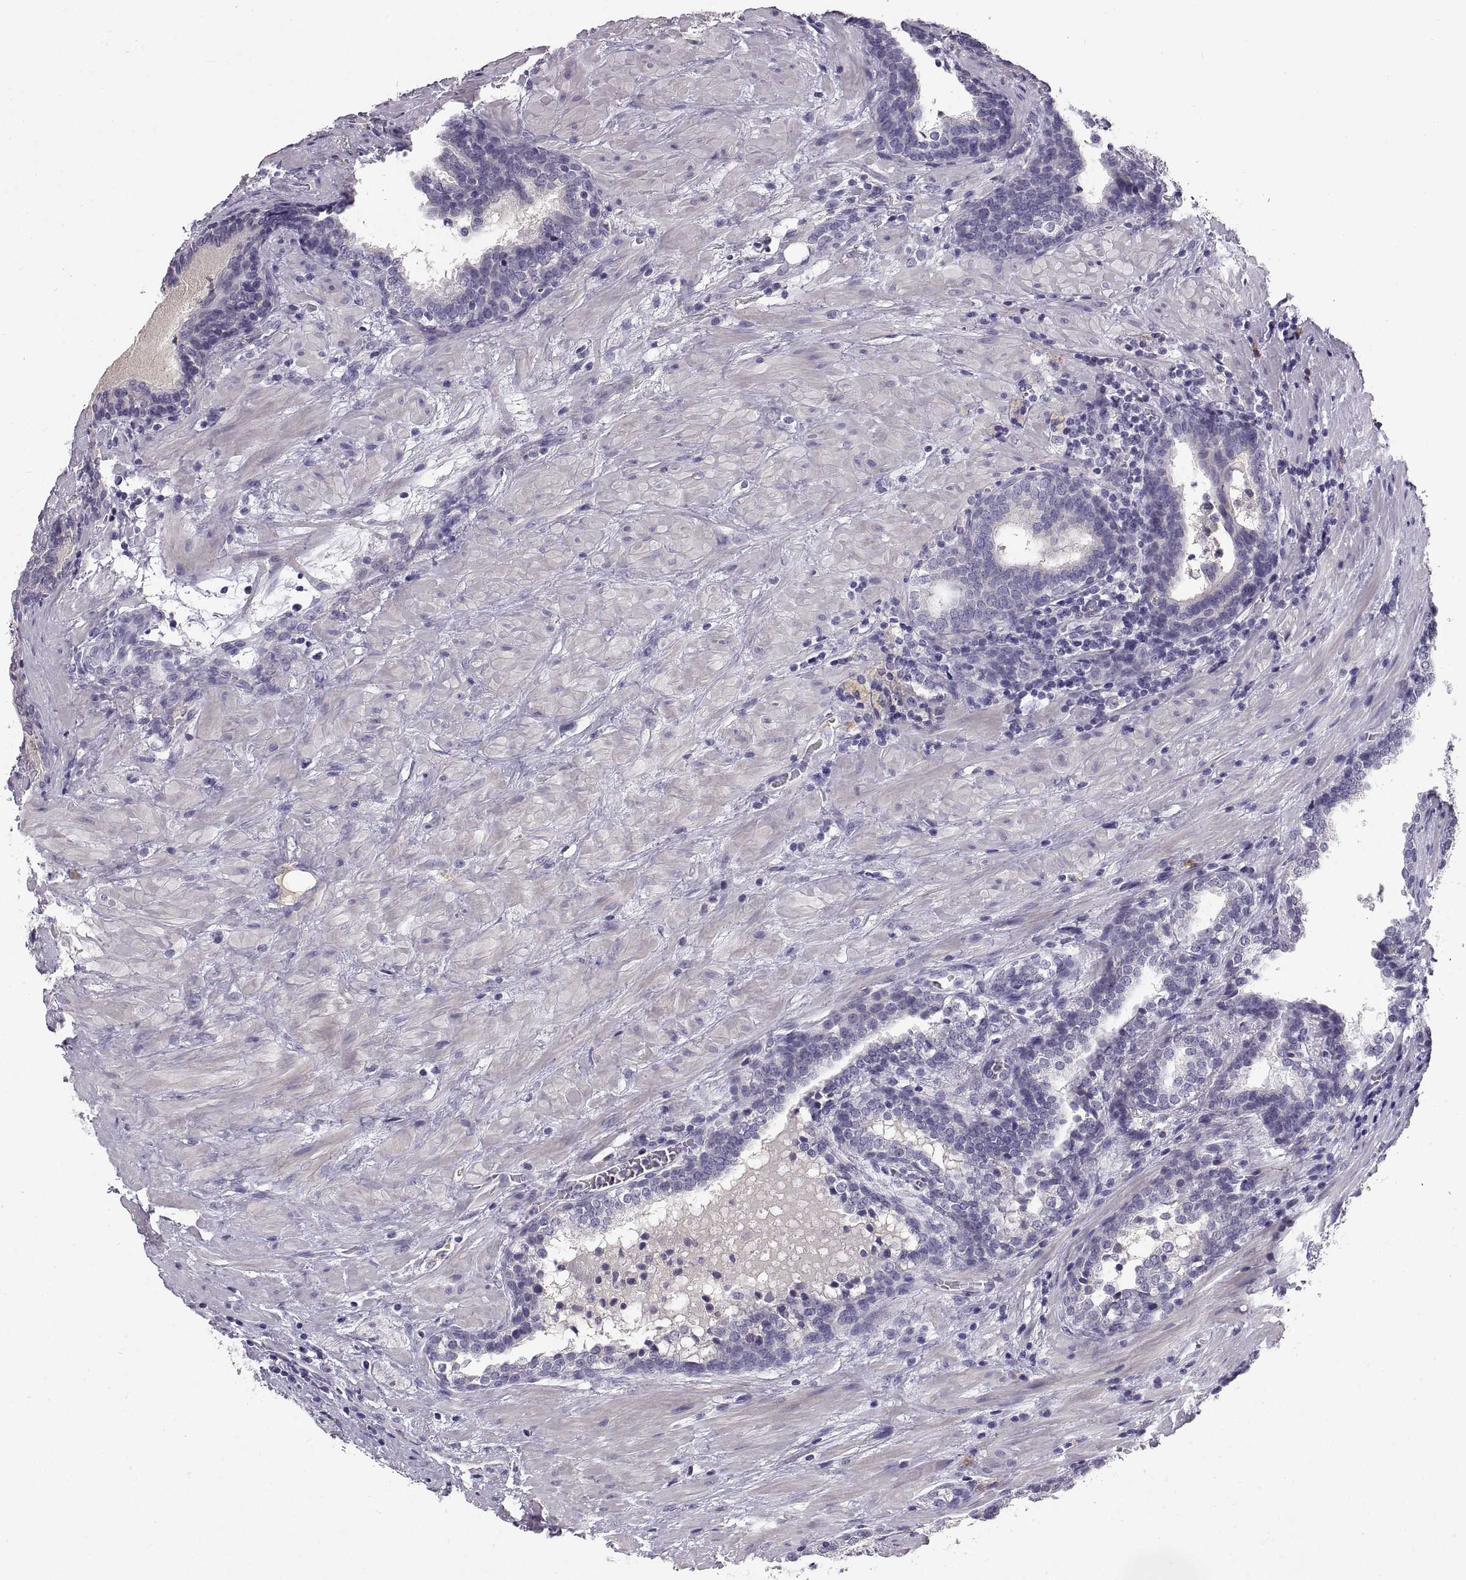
{"staining": {"intensity": "negative", "quantity": "none", "location": "none"}, "tissue": "prostate cancer", "cell_type": "Tumor cells", "image_type": "cancer", "snomed": [{"axis": "morphology", "description": "Adenocarcinoma, NOS"}, {"axis": "topography", "description": "Prostate and seminal vesicle, NOS"}], "caption": "This is a photomicrograph of immunohistochemistry staining of prostate cancer (adenocarcinoma), which shows no positivity in tumor cells.", "gene": "ADAM32", "patient": {"sex": "male", "age": 63}}